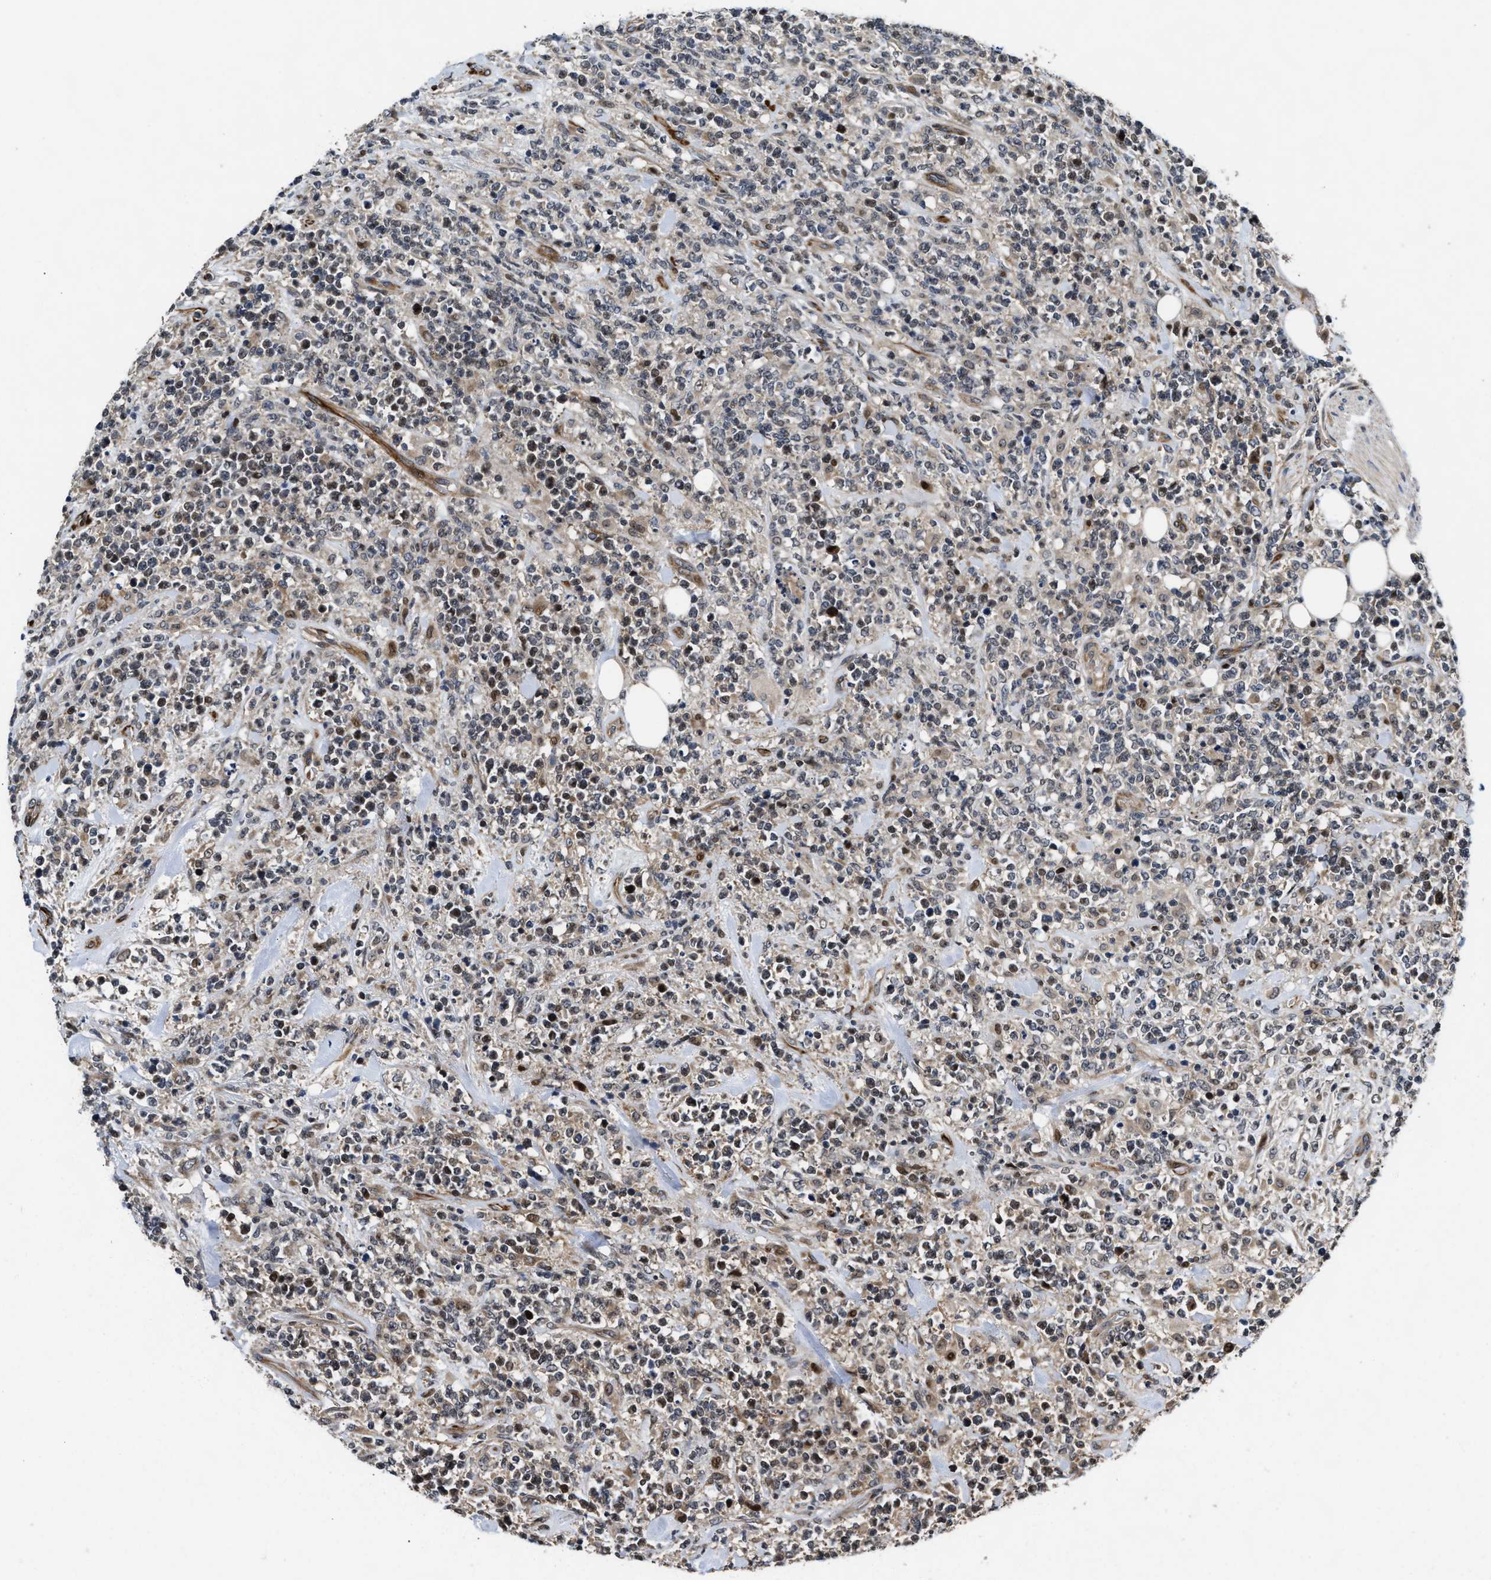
{"staining": {"intensity": "weak", "quantity": "<25%", "location": "nuclear"}, "tissue": "lymphoma", "cell_type": "Tumor cells", "image_type": "cancer", "snomed": [{"axis": "morphology", "description": "Malignant lymphoma, non-Hodgkin's type, High grade"}, {"axis": "topography", "description": "Soft tissue"}], "caption": "This is an immunohistochemistry micrograph of high-grade malignant lymphoma, non-Hodgkin's type. There is no positivity in tumor cells.", "gene": "ALDH3A2", "patient": {"sex": "male", "age": 18}}